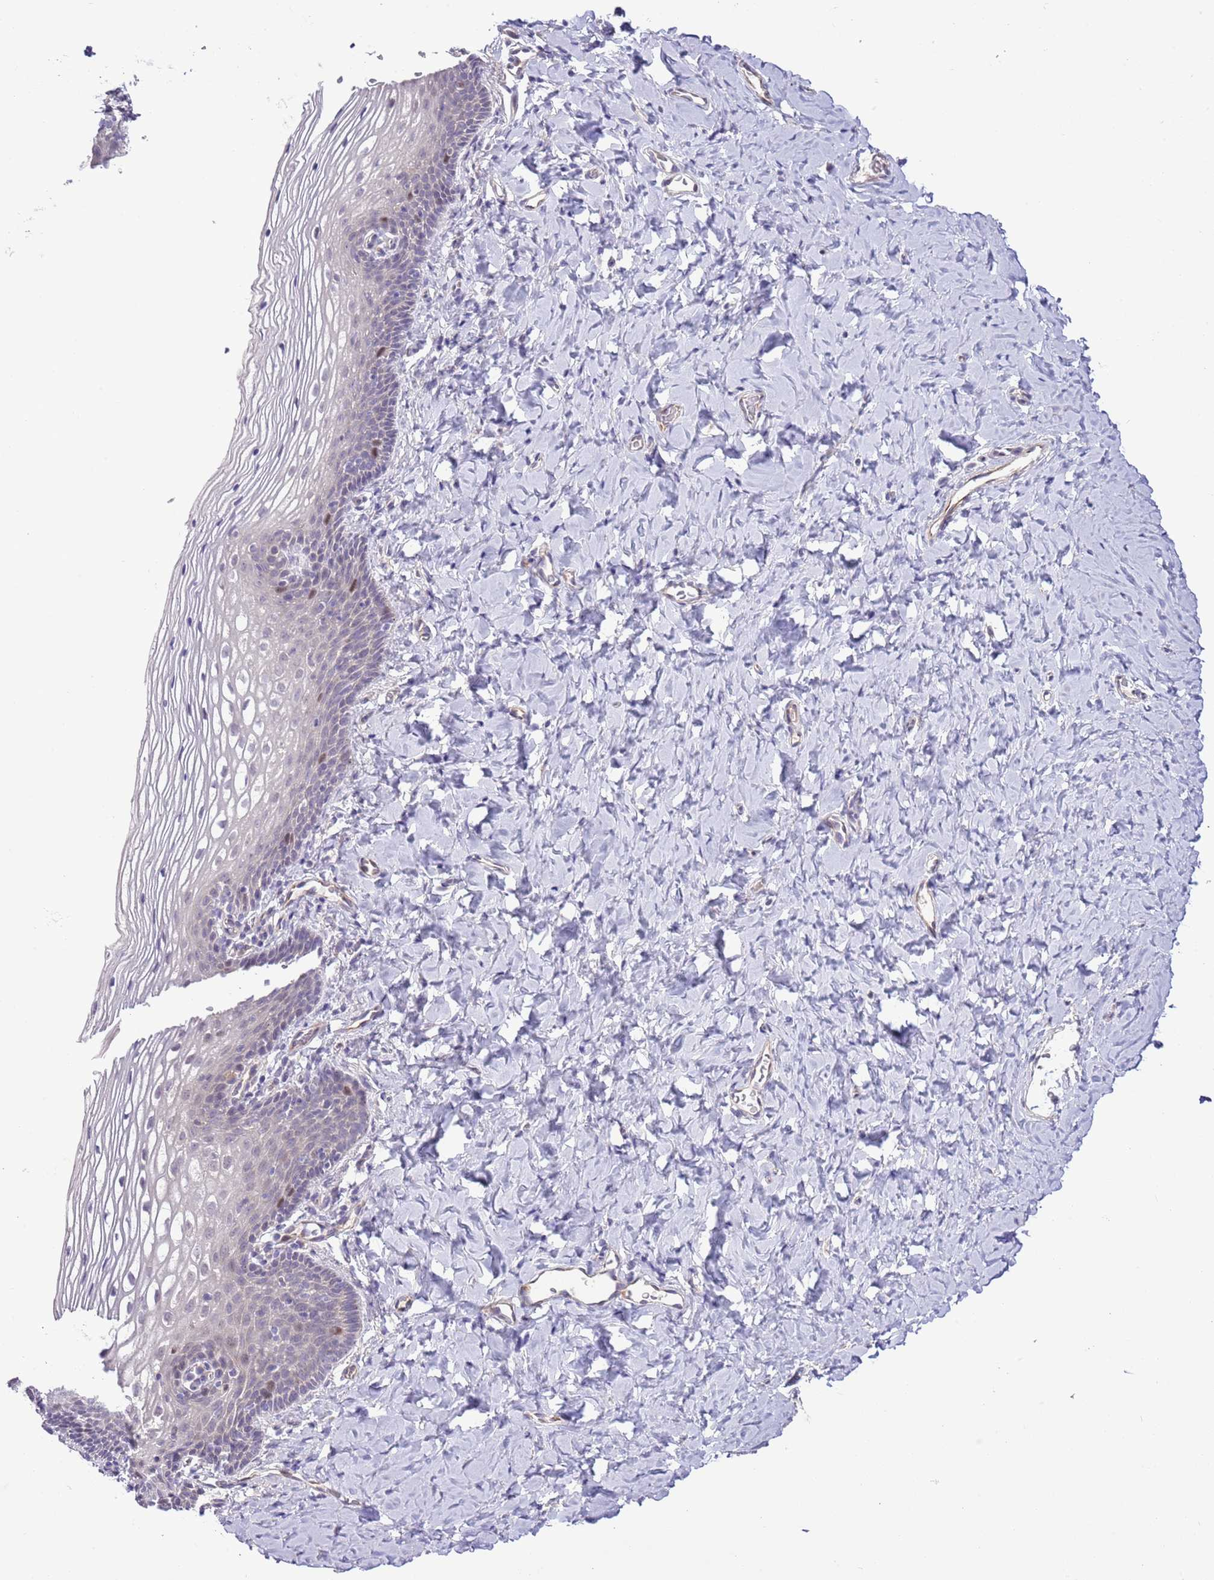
{"staining": {"intensity": "negative", "quantity": "none", "location": "none"}, "tissue": "vagina", "cell_type": "Squamous epithelial cells", "image_type": "normal", "snomed": [{"axis": "morphology", "description": "Normal tissue, NOS"}, {"axis": "topography", "description": "Vagina"}], "caption": "High power microscopy micrograph of an immunohistochemistry micrograph of benign vagina, revealing no significant expression in squamous epithelial cells.", "gene": "FBRSL1", "patient": {"sex": "female", "age": 60}}